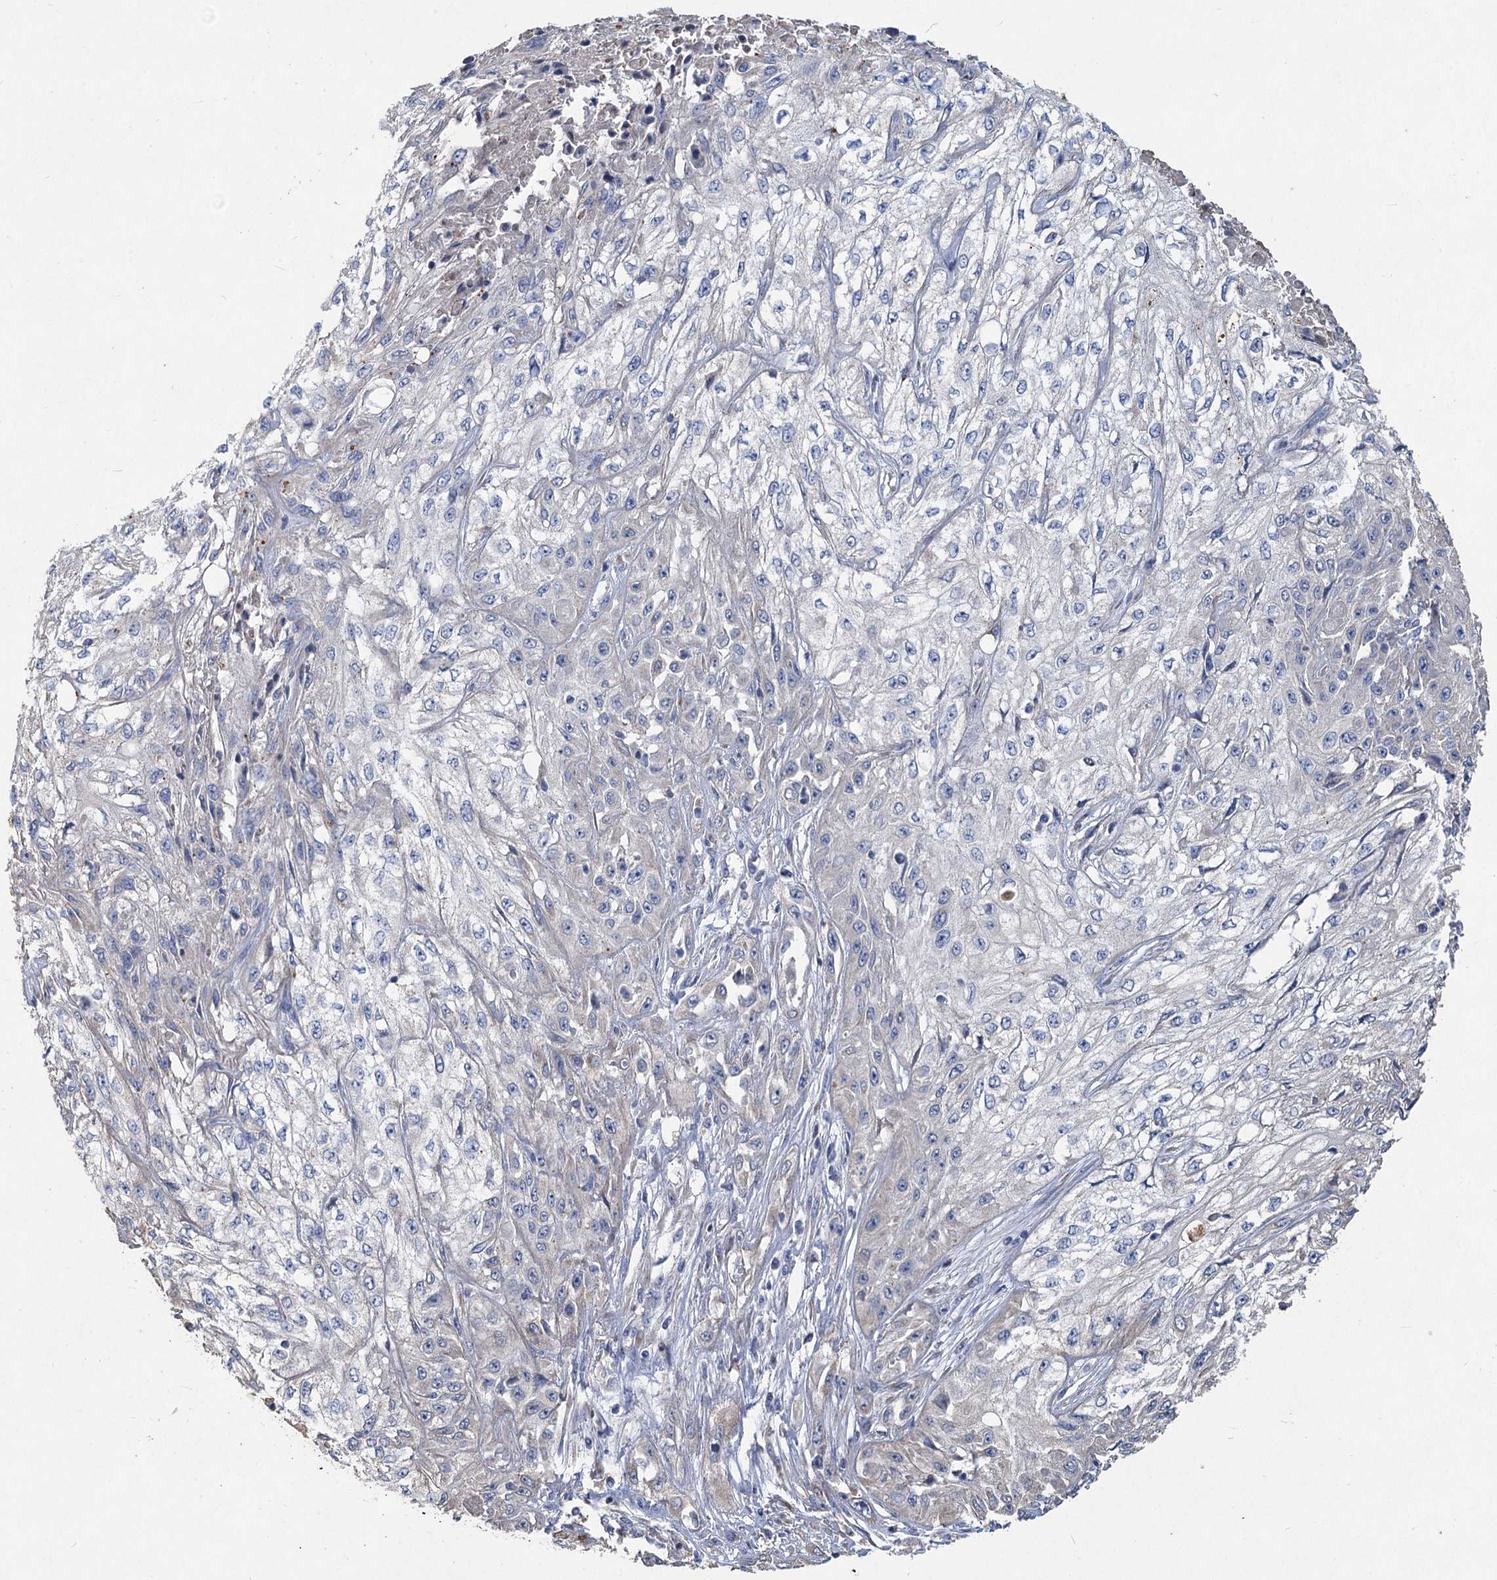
{"staining": {"intensity": "negative", "quantity": "none", "location": "none"}, "tissue": "skin cancer", "cell_type": "Tumor cells", "image_type": "cancer", "snomed": [{"axis": "morphology", "description": "Squamous cell carcinoma, NOS"}, {"axis": "morphology", "description": "Squamous cell carcinoma, metastatic, NOS"}, {"axis": "topography", "description": "Skin"}, {"axis": "topography", "description": "Lymph node"}], "caption": "Metastatic squamous cell carcinoma (skin) was stained to show a protein in brown. There is no significant positivity in tumor cells.", "gene": "HES2", "patient": {"sex": "male", "age": 75}}